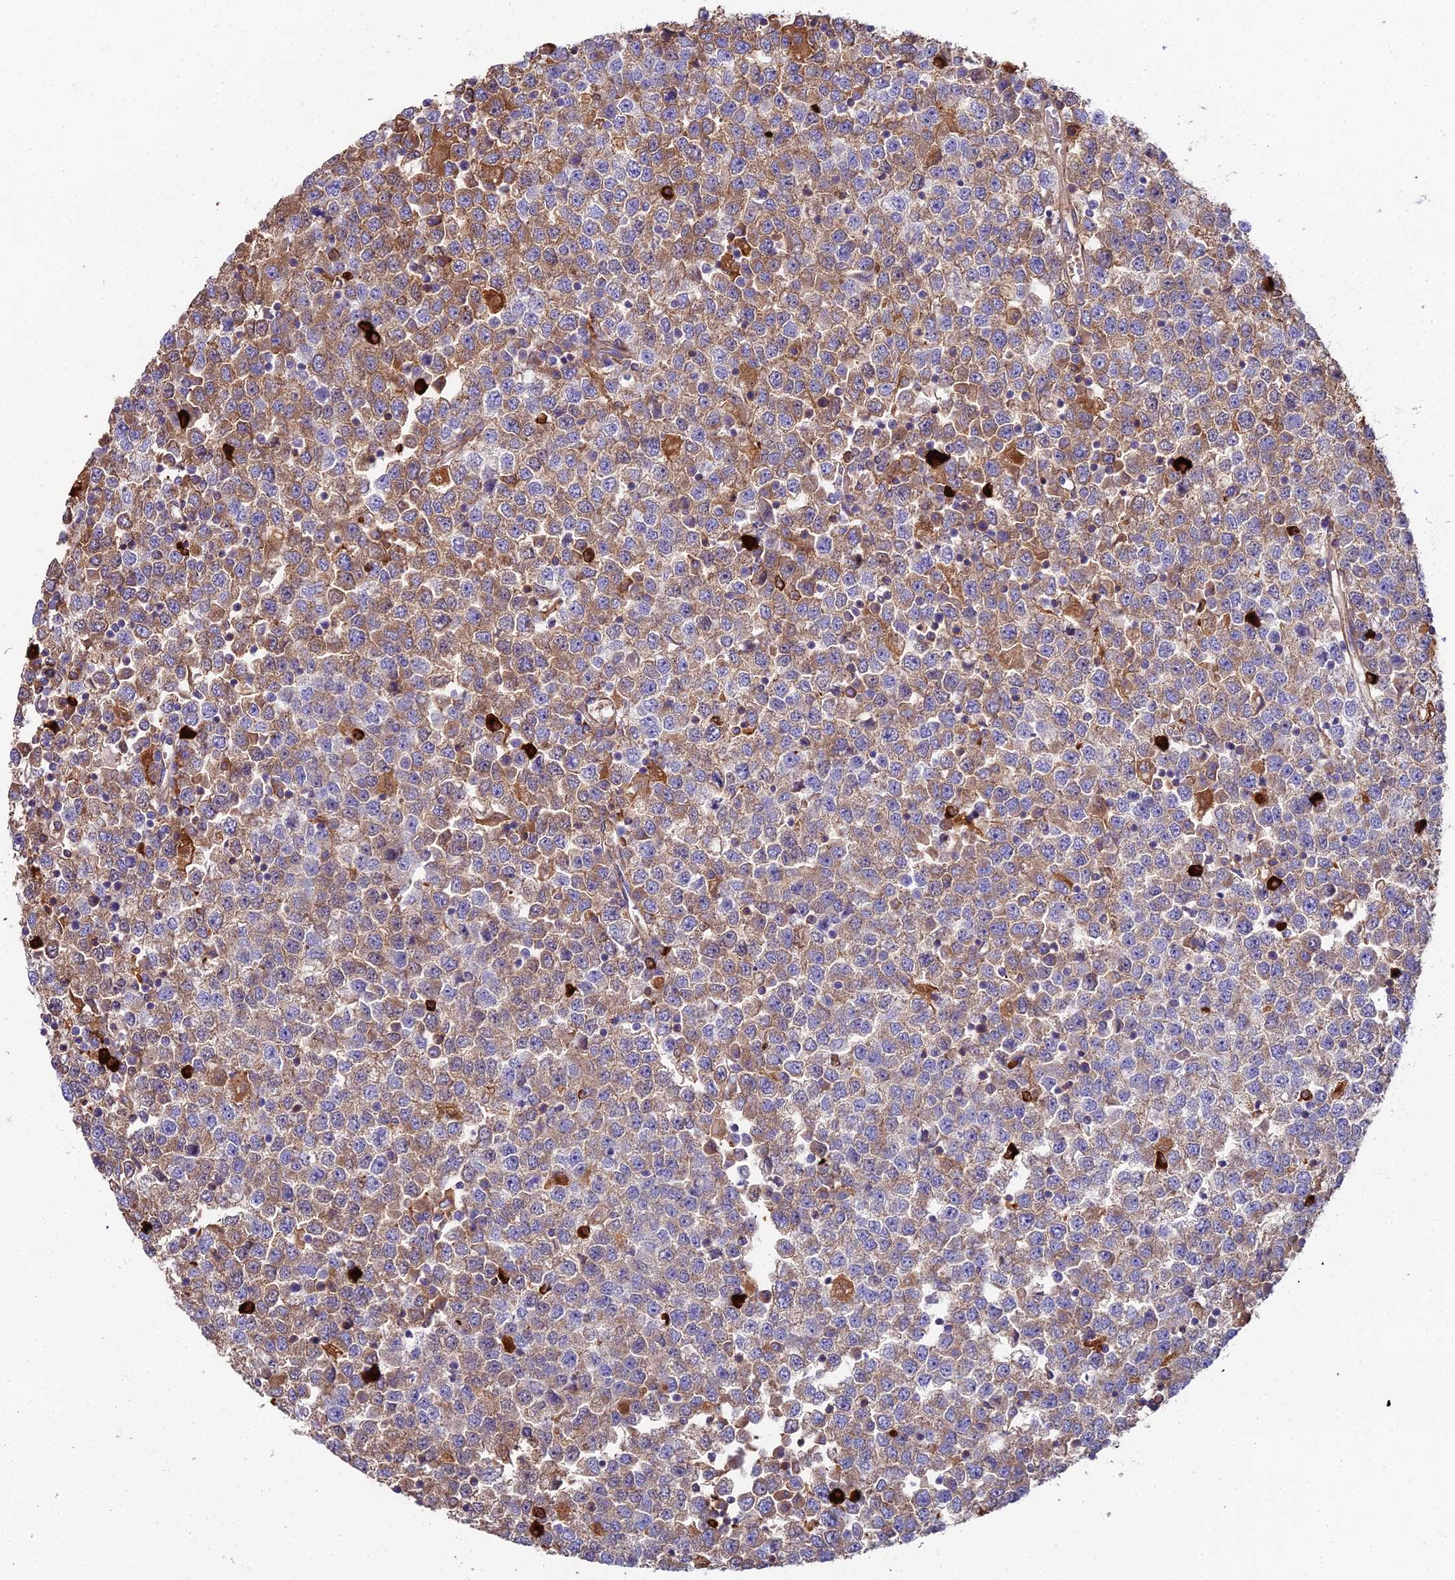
{"staining": {"intensity": "moderate", "quantity": "25%-75%", "location": "cytoplasmic/membranous"}, "tissue": "testis cancer", "cell_type": "Tumor cells", "image_type": "cancer", "snomed": [{"axis": "morphology", "description": "Seminoma, NOS"}, {"axis": "topography", "description": "Testis"}], "caption": "Approximately 25%-75% of tumor cells in human testis cancer (seminoma) reveal moderate cytoplasmic/membranous protein staining as visualized by brown immunohistochemical staining.", "gene": "BEX4", "patient": {"sex": "male", "age": 65}}